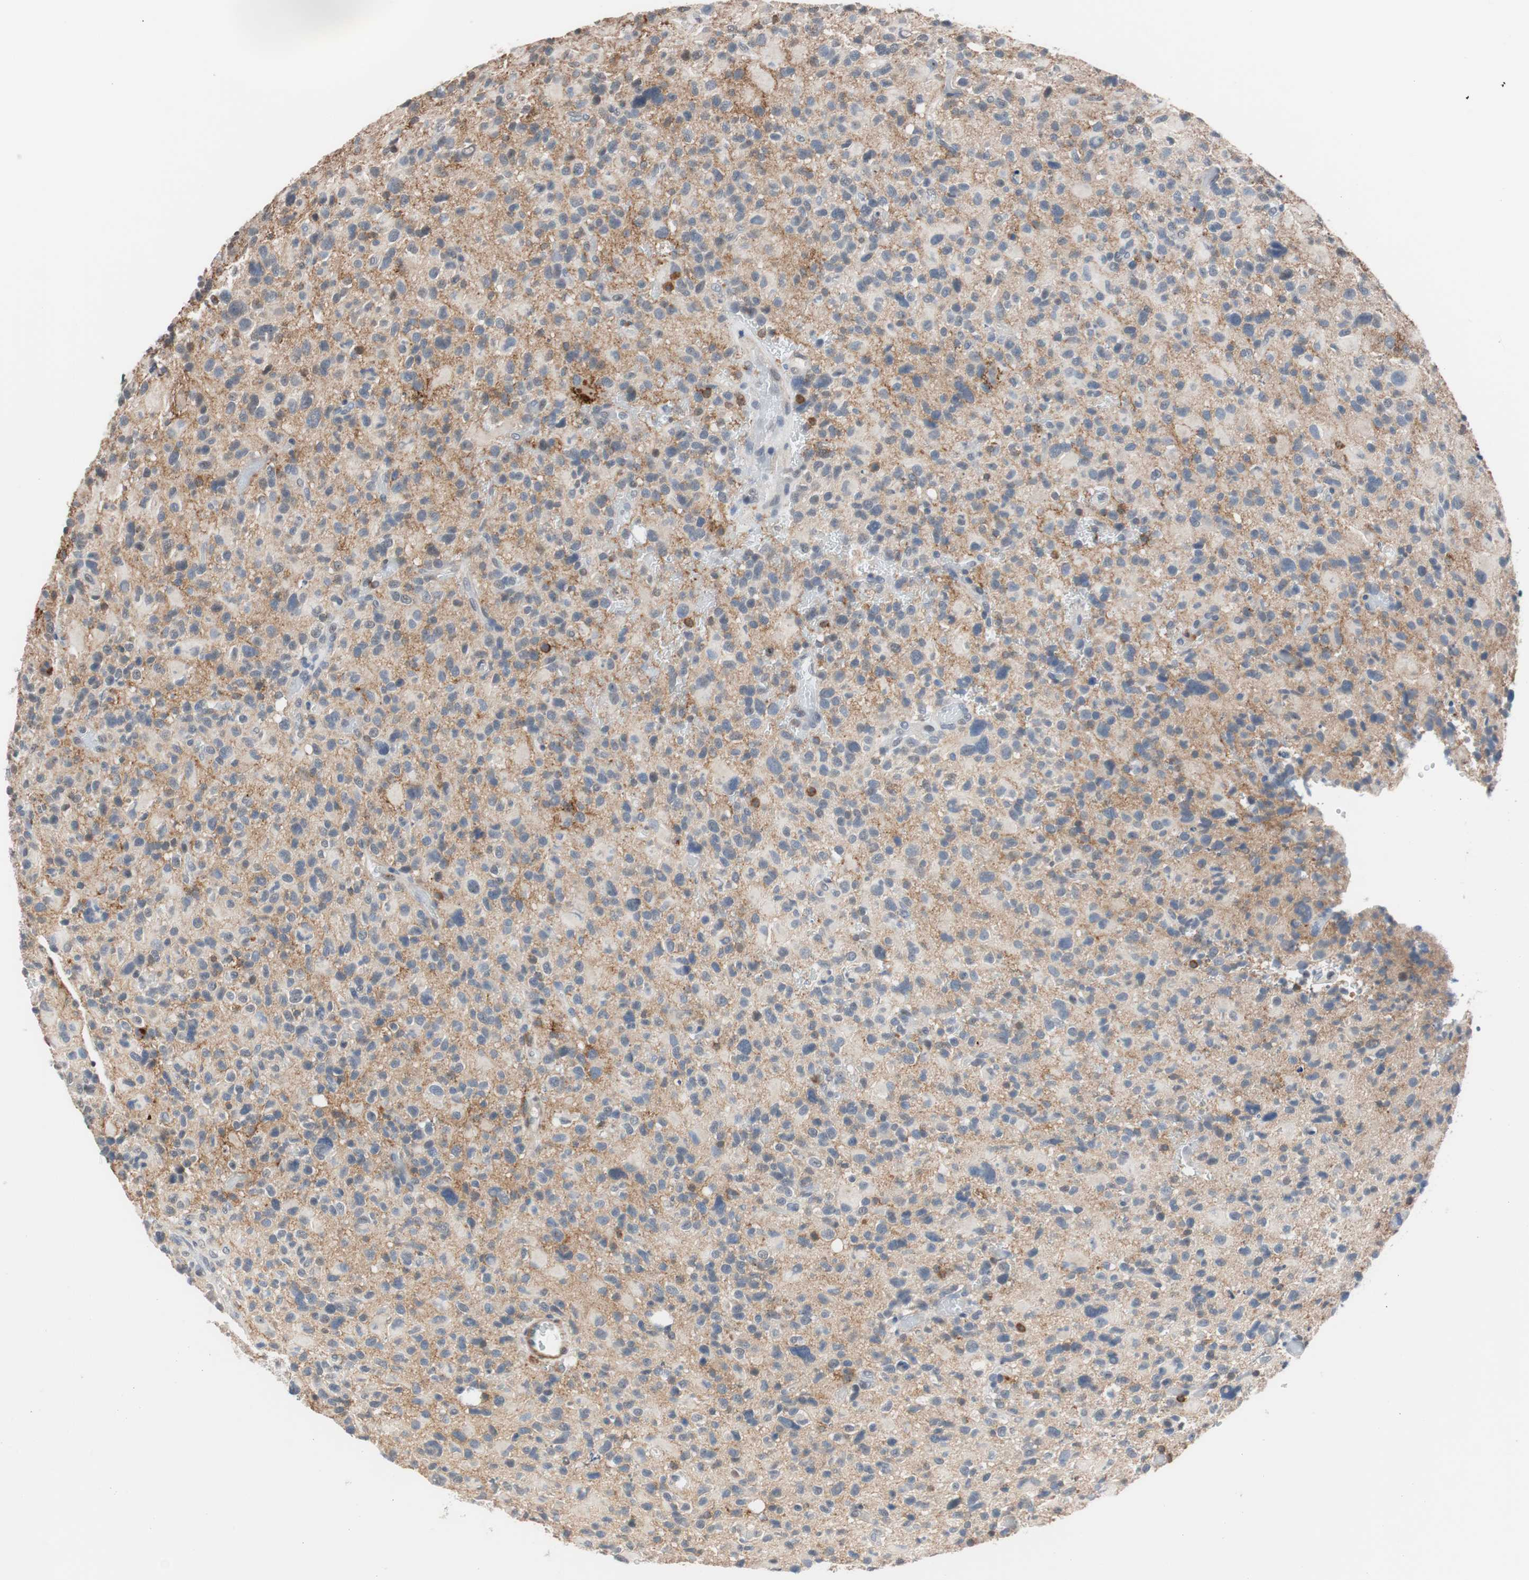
{"staining": {"intensity": "weak", "quantity": "25%-75%", "location": "cytoplasmic/membranous"}, "tissue": "glioma", "cell_type": "Tumor cells", "image_type": "cancer", "snomed": [{"axis": "morphology", "description": "Glioma, malignant, High grade"}, {"axis": "topography", "description": "Brain"}], "caption": "Protein analysis of glioma tissue shows weak cytoplasmic/membranous staining in approximately 25%-75% of tumor cells.", "gene": "LITAF", "patient": {"sex": "male", "age": 48}}